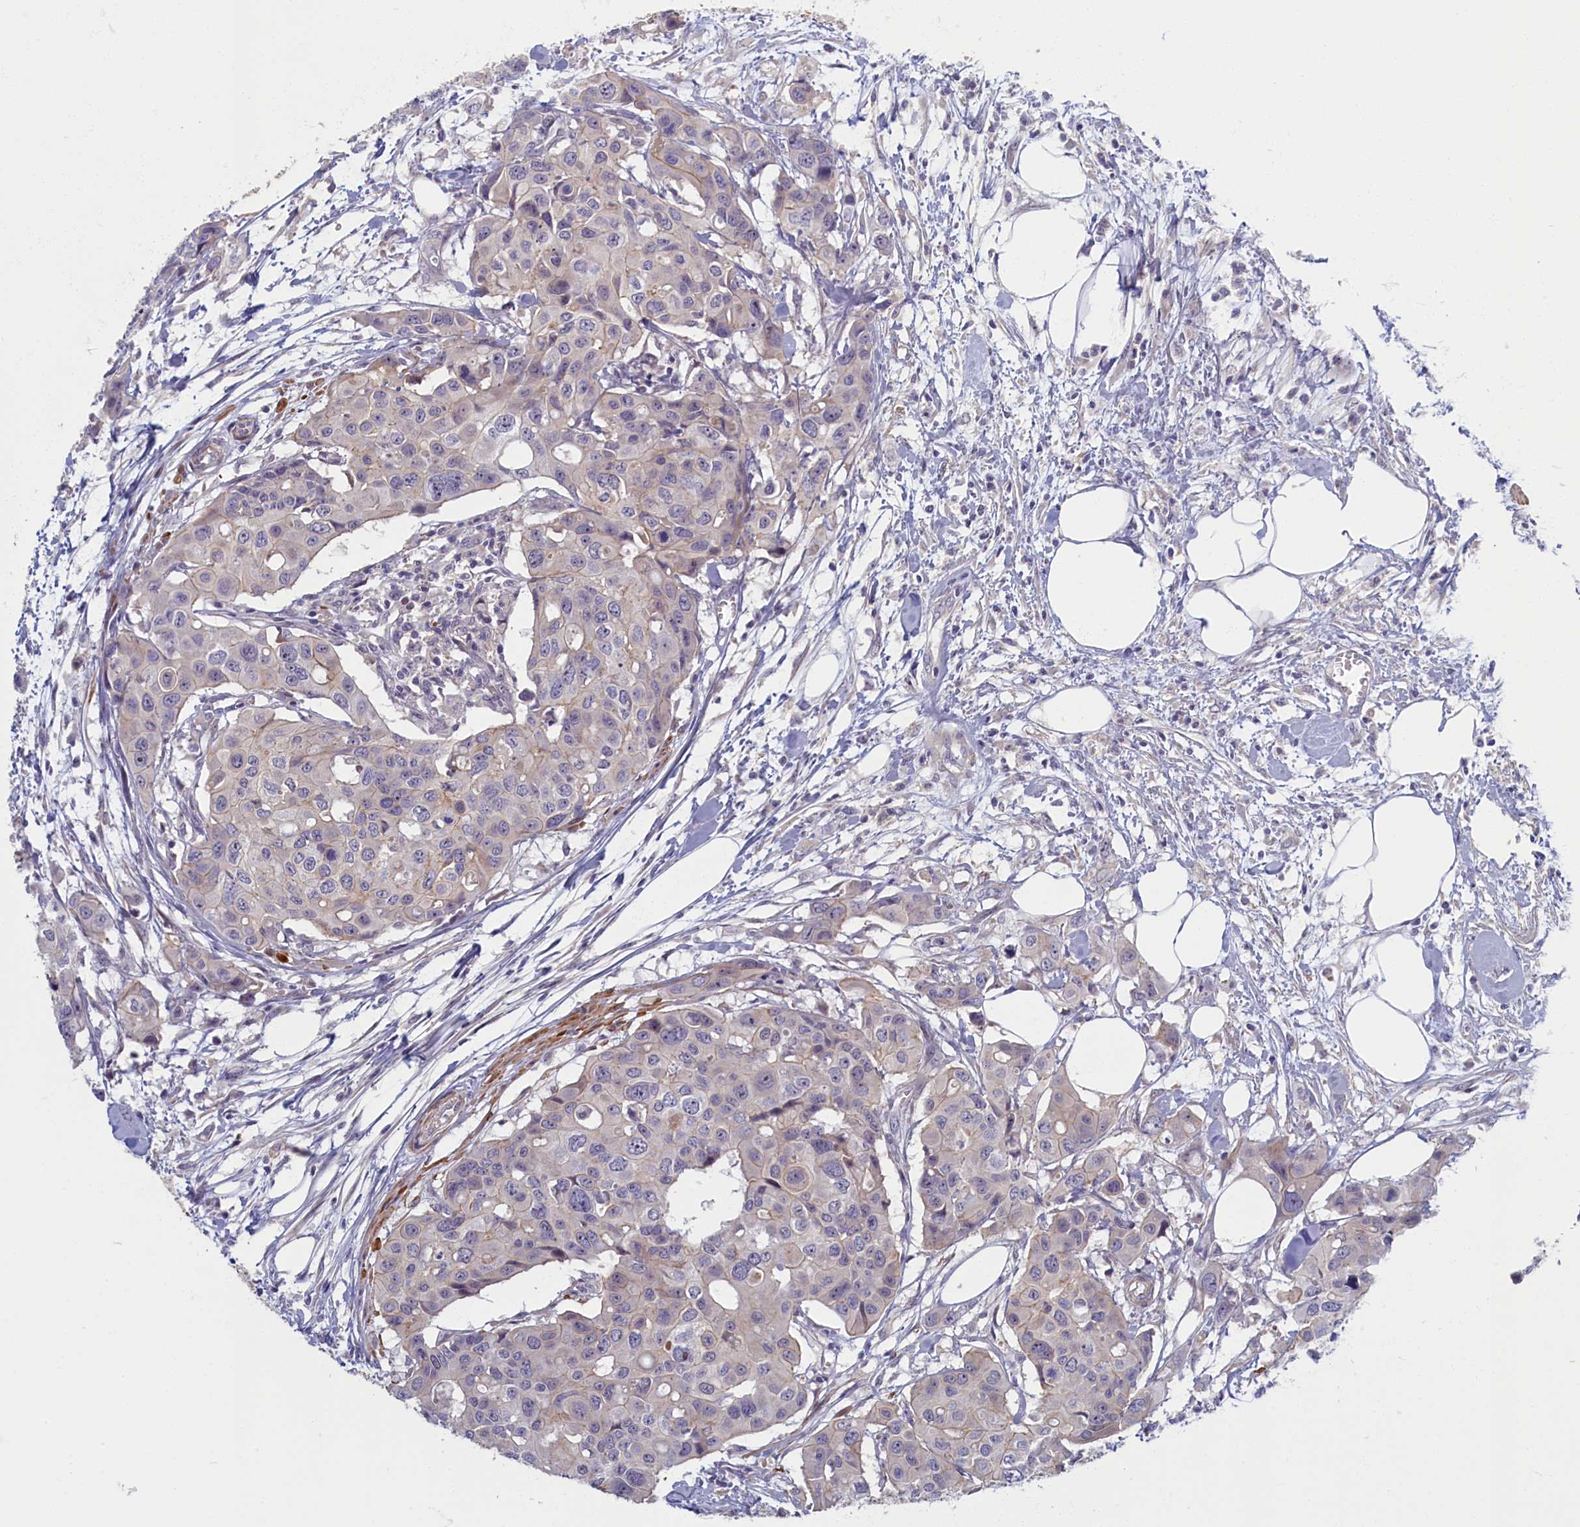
{"staining": {"intensity": "negative", "quantity": "none", "location": "none"}, "tissue": "colorectal cancer", "cell_type": "Tumor cells", "image_type": "cancer", "snomed": [{"axis": "morphology", "description": "Adenocarcinoma, NOS"}, {"axis": "topography", "description": "Colon"}], "caption": "There is no significant staining in tumor cells of adenocarcinoma (colorectal). The staining was performed using DAB to visualize the protein expression in brown, while the nuclei were stained in blue with hematoxylin (Magnification: 20x).", "gene": "TRPM4", "patient": {"sex": "male", "age": 77}}